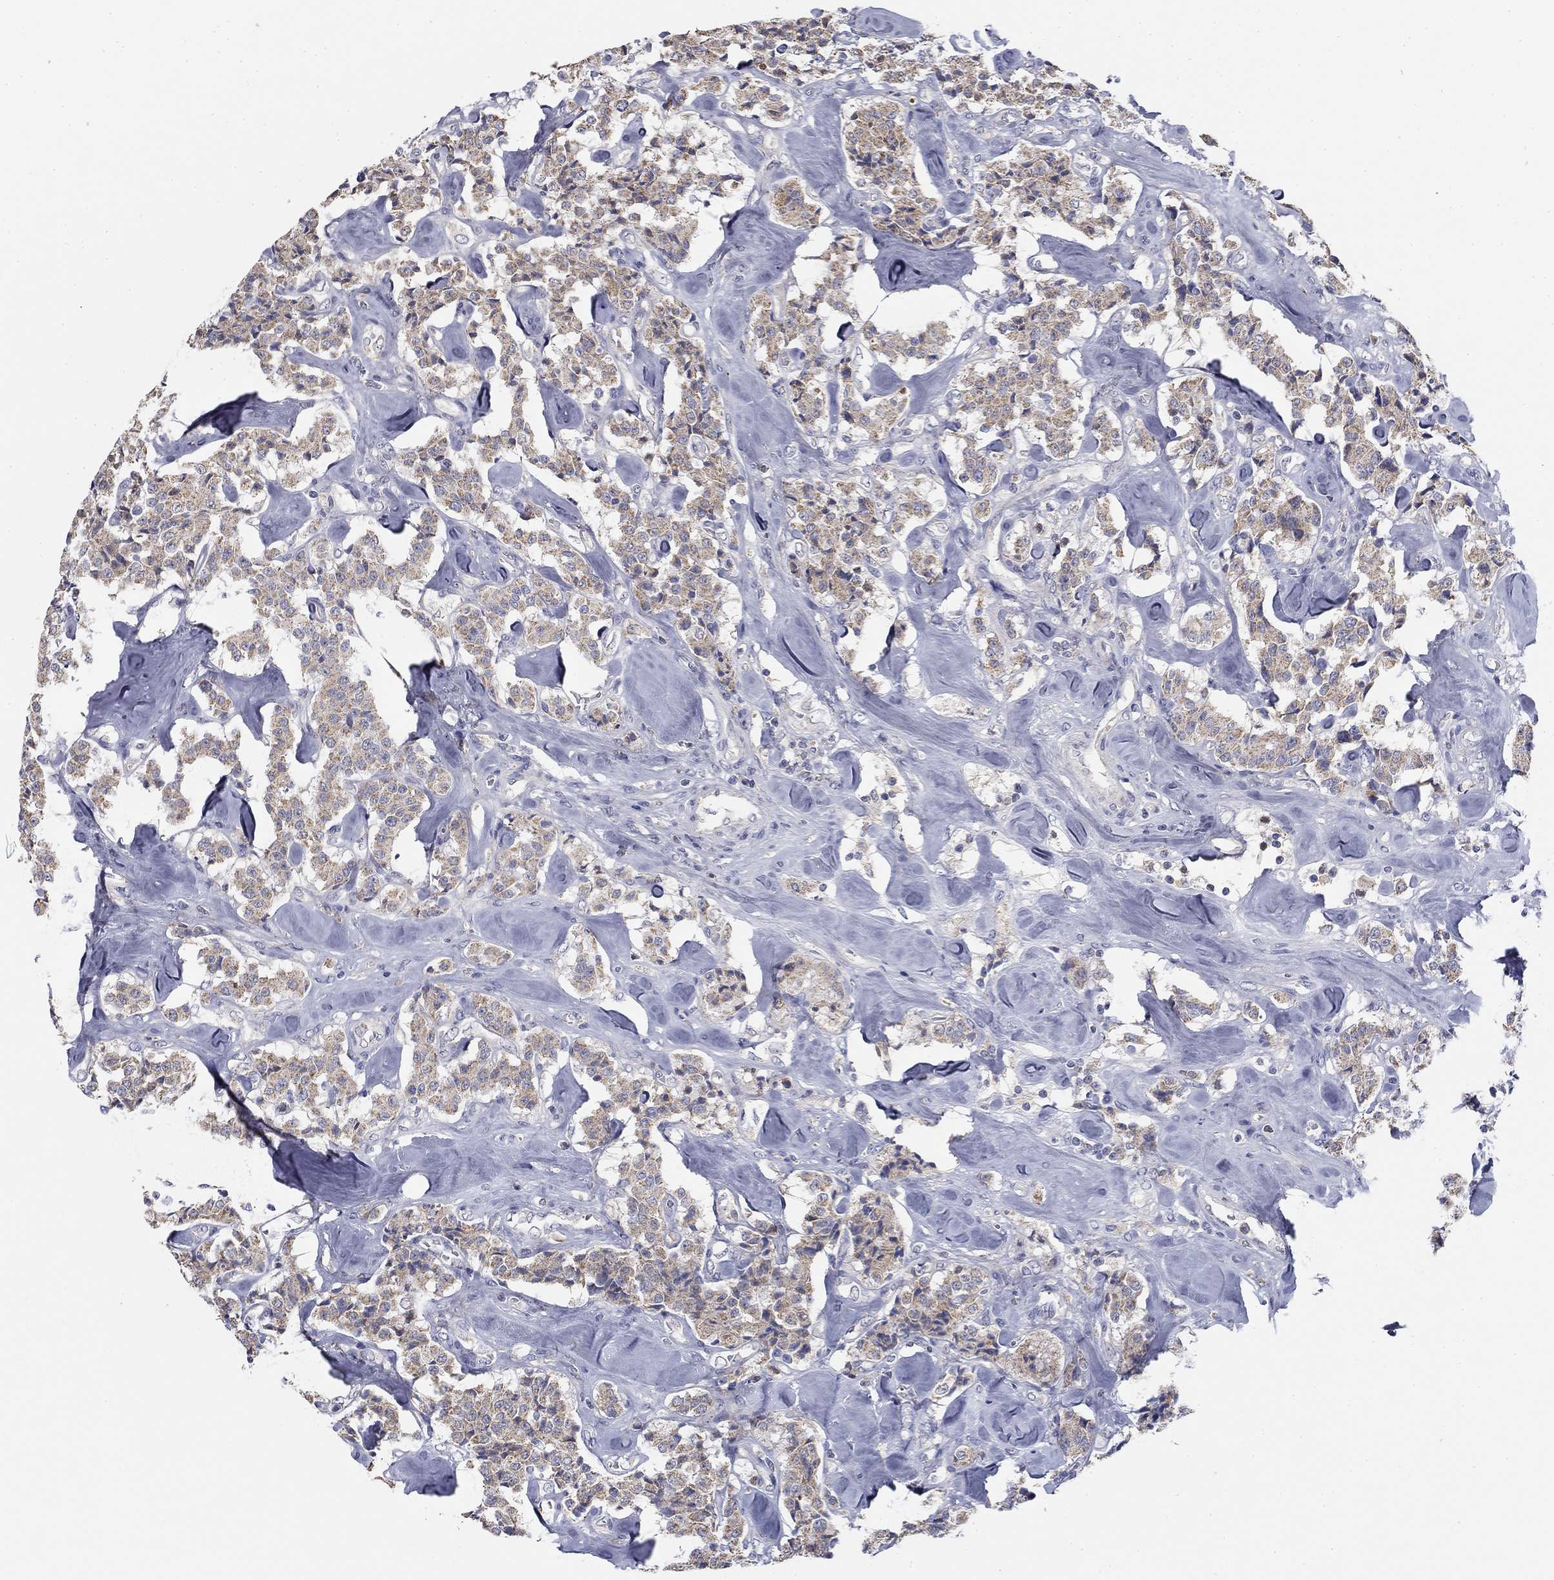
{"staining": {"intensity": "negative", "quantity": "none", "location": "none"}, "tissue": "carcinoid", "cell_type": "Tumor cells", "image_type": "cancer", "snomed": [{"axis": "morphology", "description": "Carcinoid, malignant, NOS"}, {"axis": "topography", "description": "Pancreas"}], "caption": "Immunohistochemical staining of carcinoid (malignant) exhibits no significant staining in tumor cells.", "gene": "SLC2A9", "patient": {"sex": "male", "age": 41}}